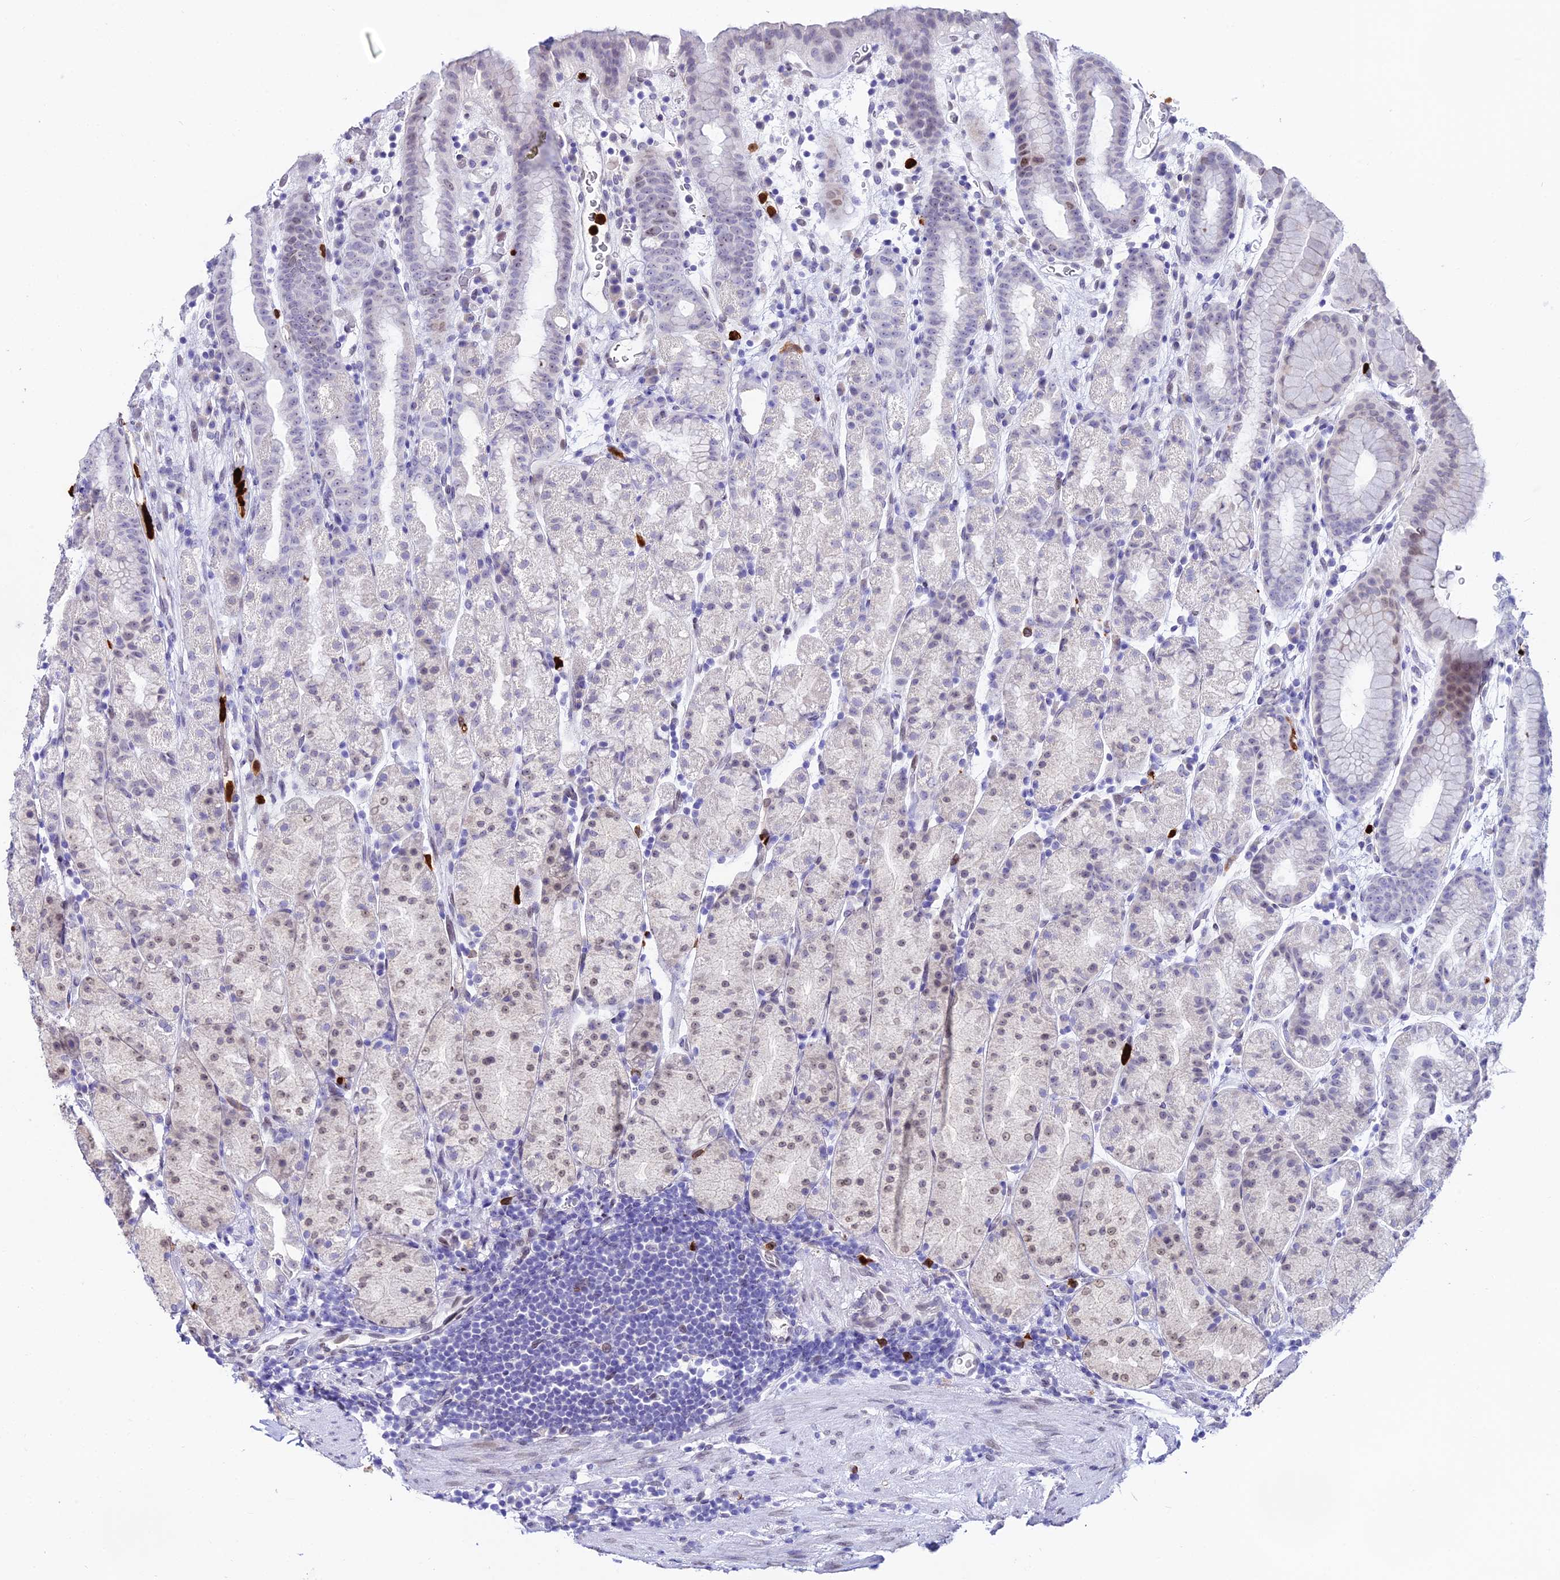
{"staining": {"intensity": "weak", "quantity": "<25%", "location": "nuclear"}, "tissue": "stomach", "cell_type": "Glandular cells", "image_type": "normal", "snomed": [{"axis": "morphology", "description": "Normal tissue, NOS"}, {"axis": "topography", "description": "Stomach, upper"}, {"axis": "topography", "description": "Stomach, lower"}, {"axis": "topography", "description": "Small intestine"}], "caption": "DAB immunohistochemical staining of unremarkable human stomach reveals no significant positivity in glandular cells.", "gene": "MCM10", "patient": {"sex": "male", "age": 68}}